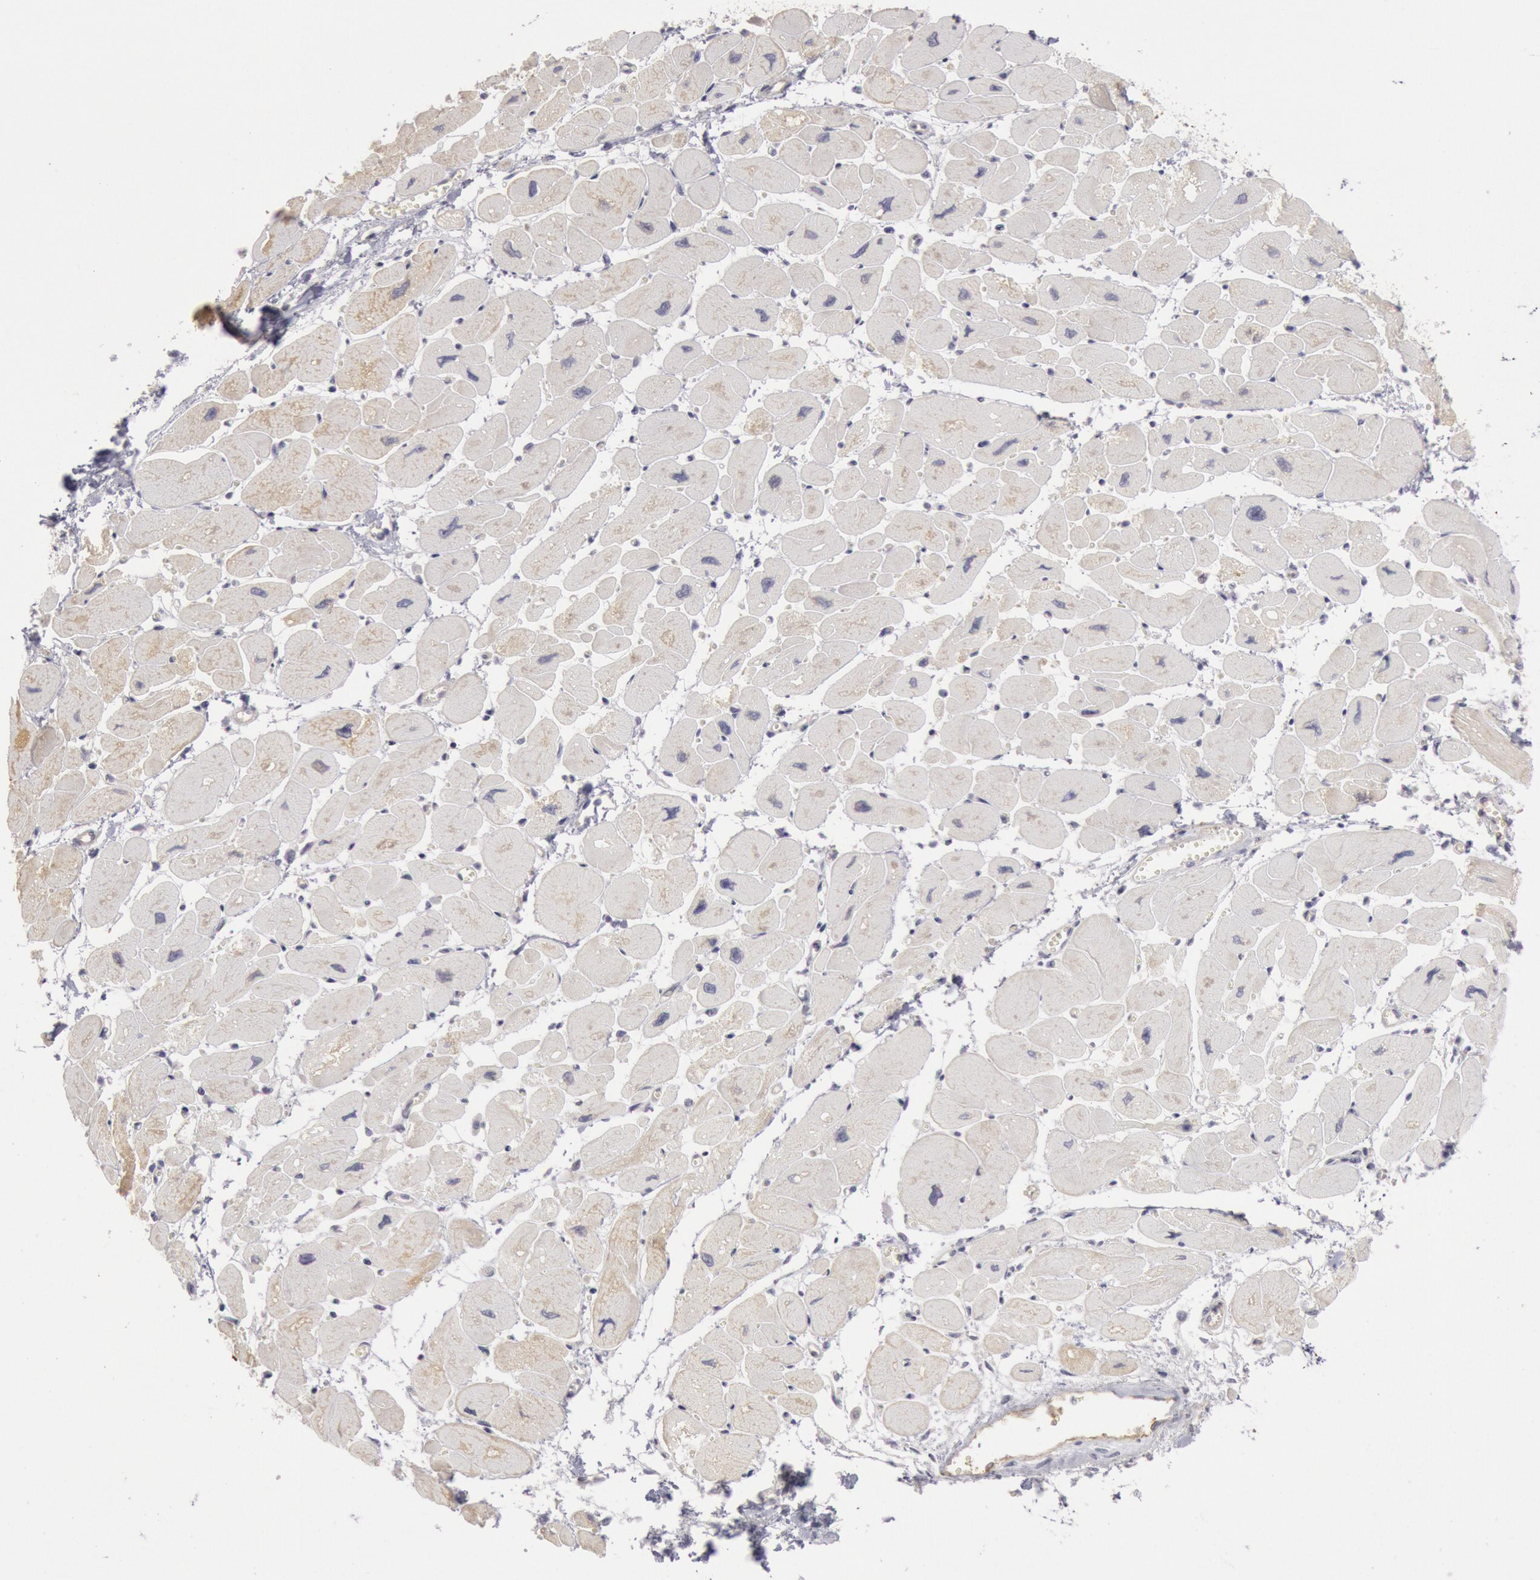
{"staining": {"intensity": "weak", "quantity": "25%-75%", "location": "cytoplasmic/membranous"}, "tissue": "heart muscle", "cell_type": "Cardiomyocytes", "image_type": "normal", "snomed": [{"axis": "morphology", "description": "Normal tissue, NOS"}, {"axis": "topography", "description": "Heart"}], "caption": "This photomicrograph reveals immunohistochemistry (IHC) staining of benign heart muscle, with low weak cytoplasmic/membranous positivity in about 25%-75% of cardiomyocytes.", "gene": "JOSD1", "patient": {"sex": "female", "age": 54}}